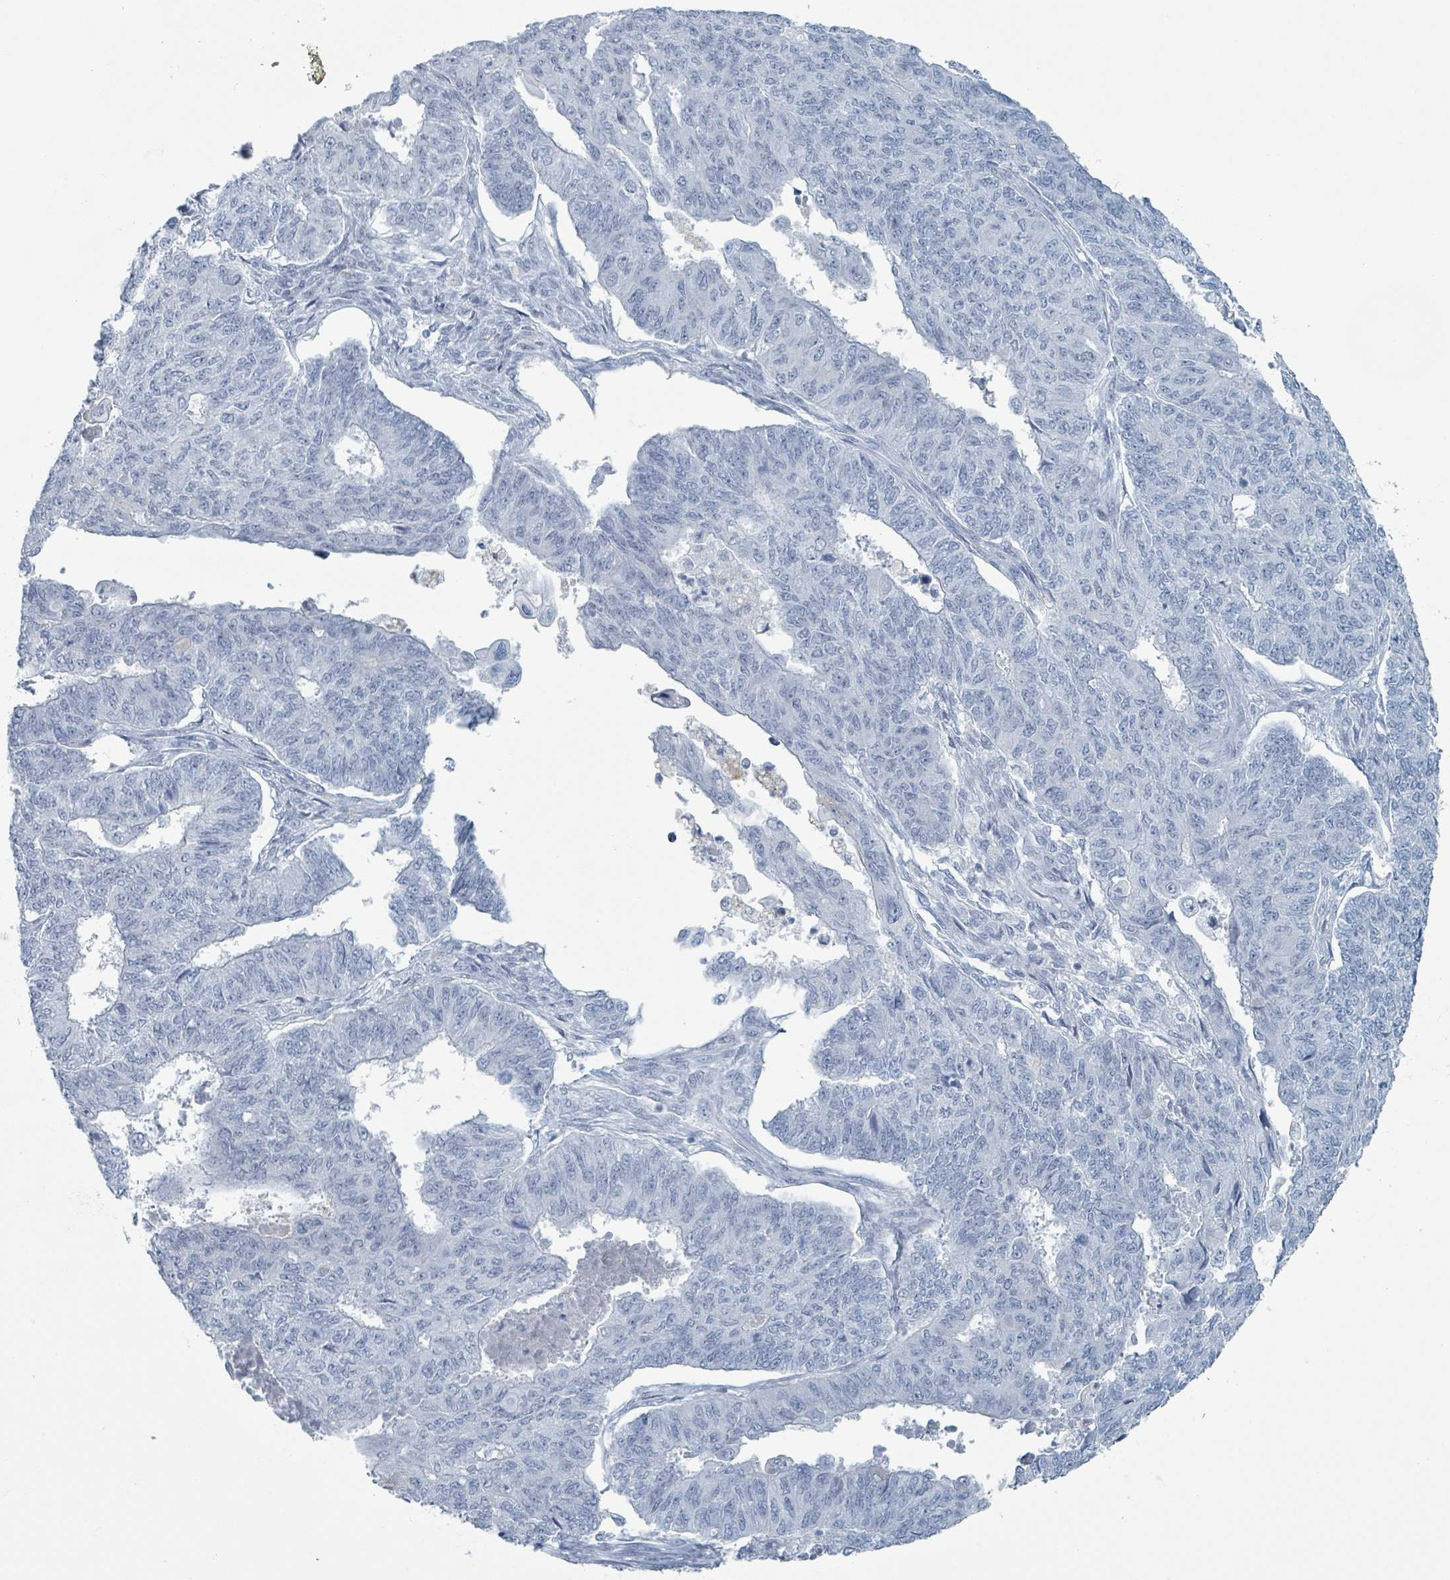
{"staining": {"intensity": "negative", "quantity": "none", "location": "none"}, "tissue": "endometrial cancer", "cell_type": "Tumor cells", "image_type": "cancer", "snomed": [{"axis": "morphology", "description": "Adenocarcinoma, NOS"}, {"axis": "topography", "description": "Endometrium"}], "caption": "The immunohistochemistry (IHC) photomicrograph has no significant expression in tumor cells of adenocarcinoma (endometrial) tissue. Nuclei are stained in blue.", "gene": "GPR15LG", "patient": {"sex": "female", "age": 32}}